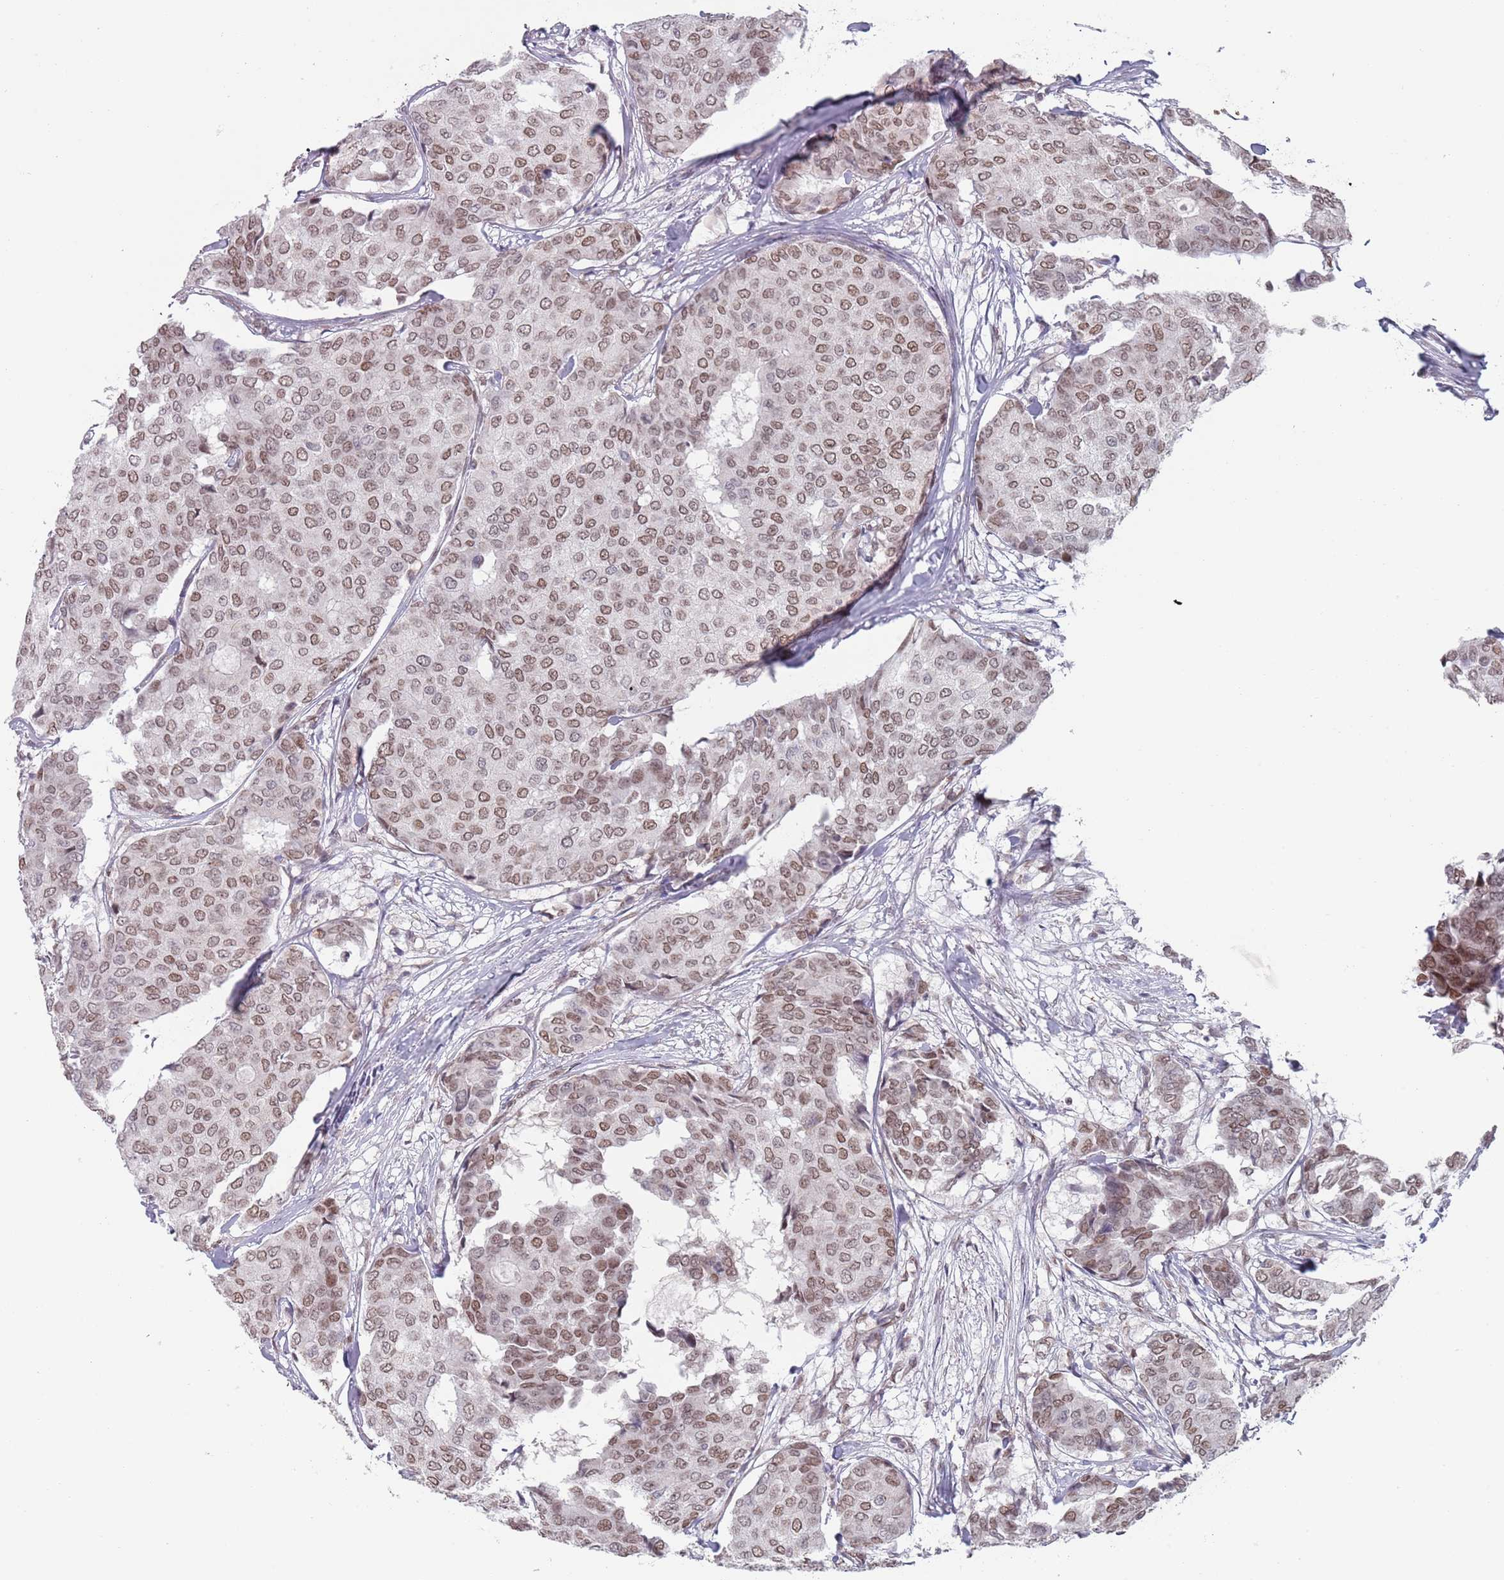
{"staining": {"intensity": "moderate", "quantity": ">75%", "location": "nuclear"}, "tissue": "breast cancer", "cell_type": "Tumor cells", "image_type": "cancer", "snomed": [{"axis": "morphology", "description": "Duct carcinoma"}, {"axis": "topography", "description": "Breast"}], "caption": "Brown immunohistochemical staining in breast invasive ductal carcinoma exhibits moderate nuclear positivity in about >75% of tumor cells. The protein is shown in brown color, while the nuclei are stained blue.", "gene": "MFSD12", "patient": {"sex": "female", "age": 75}}